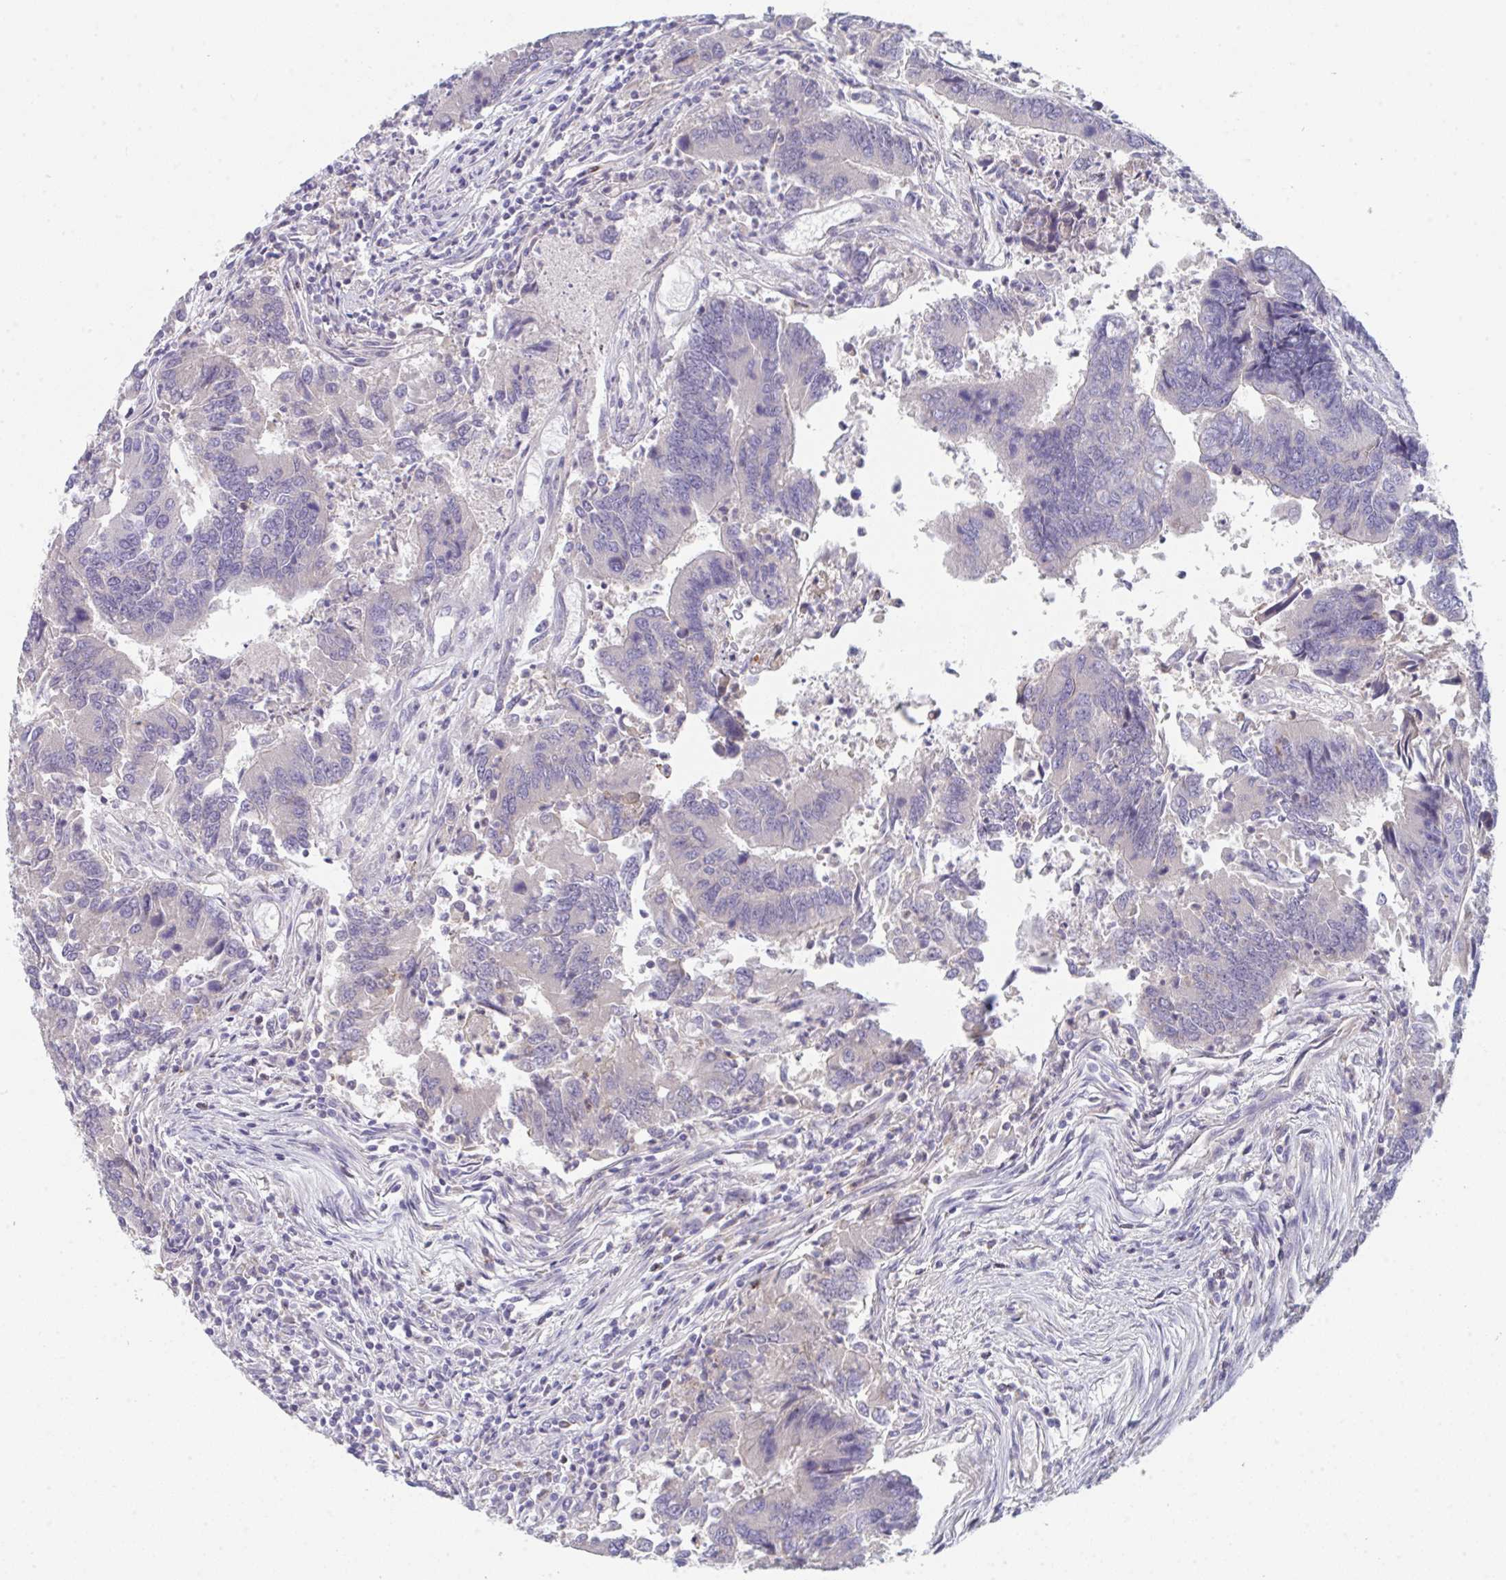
{"staining": {"intensity": "negative", "quantity": "none", "location": "none"}, "tissue": "colorectal cancer", "cell_type": "Tumor cells", "image_type": "cancer", "snomed": [{"axis": "morphology", "description": "Adenocarcinoma, NOS"}, {"axis": "topography", "description": "Colon"}], "caption": "Histopathology image shows no significant protein expression in tumor cells of adenocarcinoma (colorectal).", "gene": "HGFAC", "patient": {"sex": "female", "age": 67}}